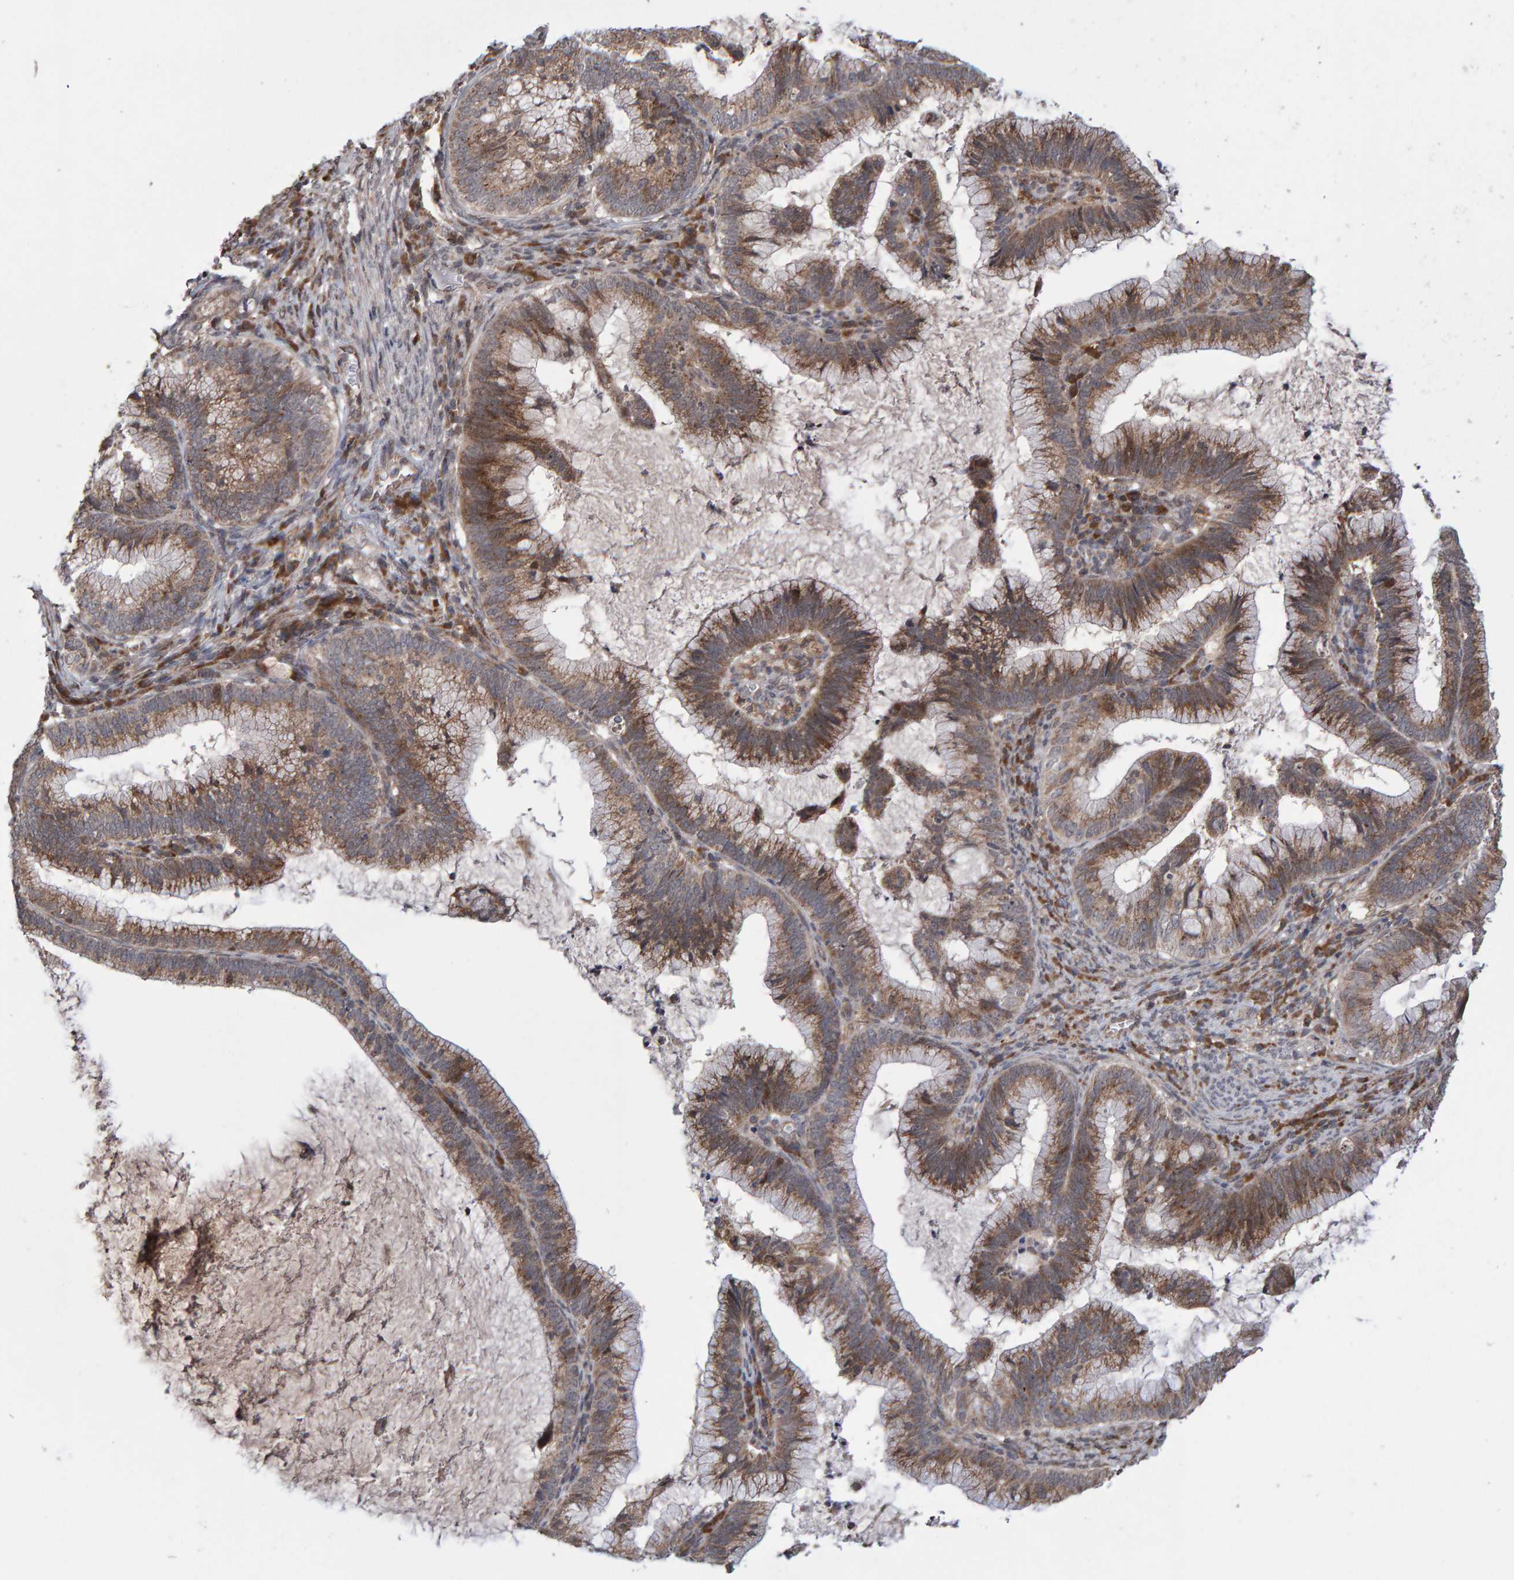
{"staining": {"intensity": "moderate", "quantity": ">75%", "location": "cytoplasmic/membranous"}, "tissue": "cervical cancer", "cell_type": "Tumor cells", "image_type": "cancer", "snomed": [{"axis": "morphology", "description": "Adenocarcinoma, NOS"}, {"axis": "topography", "description": "Cervix"}], "caption": "IHC staining of cervical cancer, which shows medium levels of moderate cytoplasmic/membranous expression in about >75% of tumor cells indicating moderate cytoplasmic/membranous protein expression. The staining was performed using DAB (3,3'-diaminobenzidine) (brown) for protein detection and nuclei were counterstained in hematoxylin (blue).", "gene": "PECR", "patient": {"sex": "female", "age": 36}}